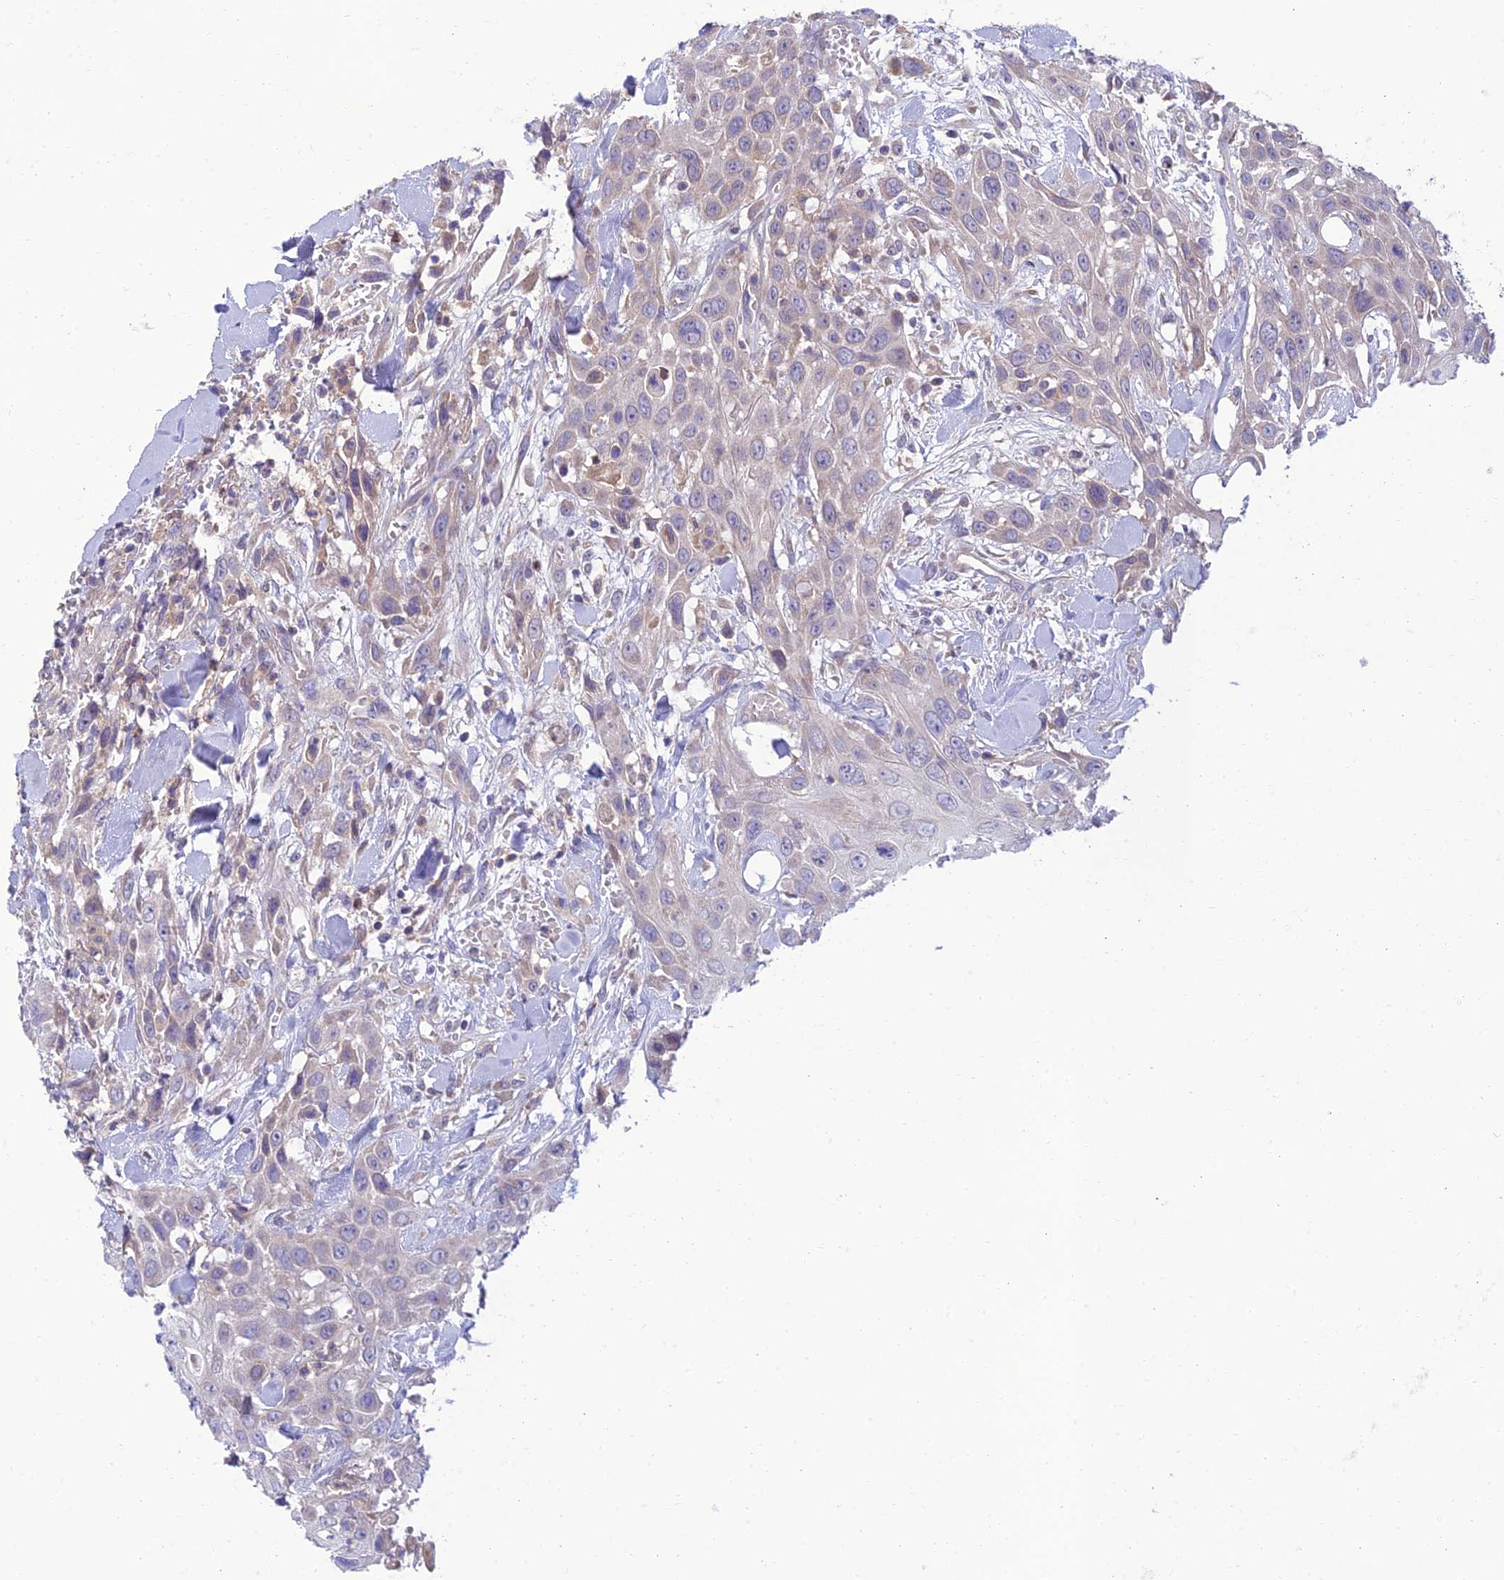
{"staining": {"intensity": "negative", "quantity": "none", "location": "none"}, "tissue": "head and neck cancer", "cell_type": "Tumor cells", "image_type": "cancer", "snomed": [{"axis": "morphology", "description": "Squamous cell carcinoma, NOS"}, {"axis": "topography", "description": "Head-Neck"}], "caption": "A histopathology image of human squamous cell carcinoma (head and neck) is negative for staining in tumor cells.", "gene": "IRAK3", "patient": {"sex": "male", "age": 81}}